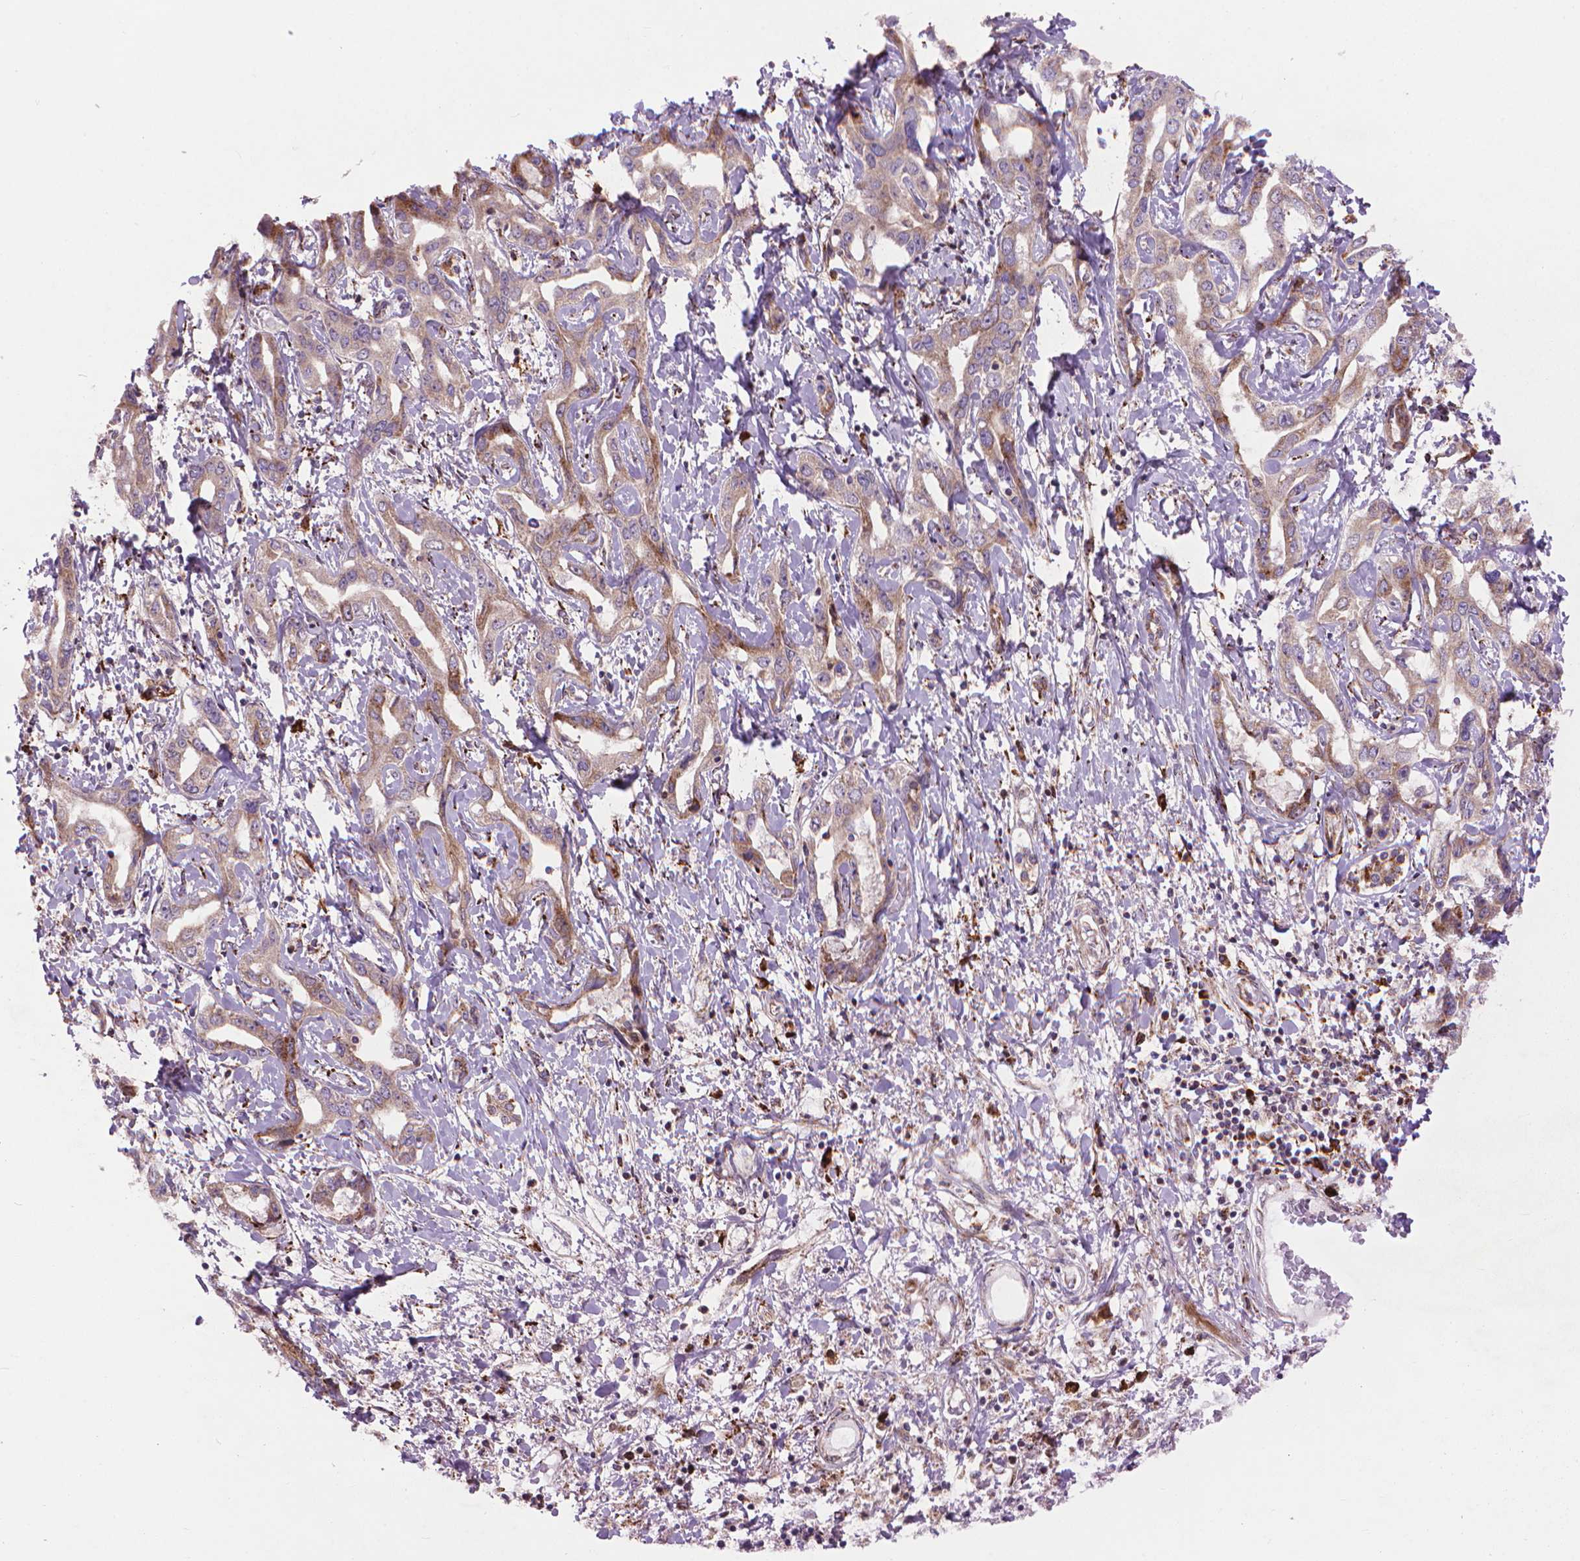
{"staining": {"intensity": "weak", "quantity": "25%-75%", "location": "cytoplasmic/membranous"}, "tissue": "liver cancer", "cell_type": "Tumor cells", "image_type": "cancer", "snomed": [{"axis": "morphology", "description": "Cholangiocarcinoma"}, {"axis": "topography", "description": "Liver"}], "caption": "A micrograph showing weak cytoplasmic/membranous positivity in about 25%-75% of tumor cells in cholangiocarcinoma (liver), as visualized by brown immunohistochemical staining.", "gene": "MYH14", "patient": {"sex": "male", "age": 59}}